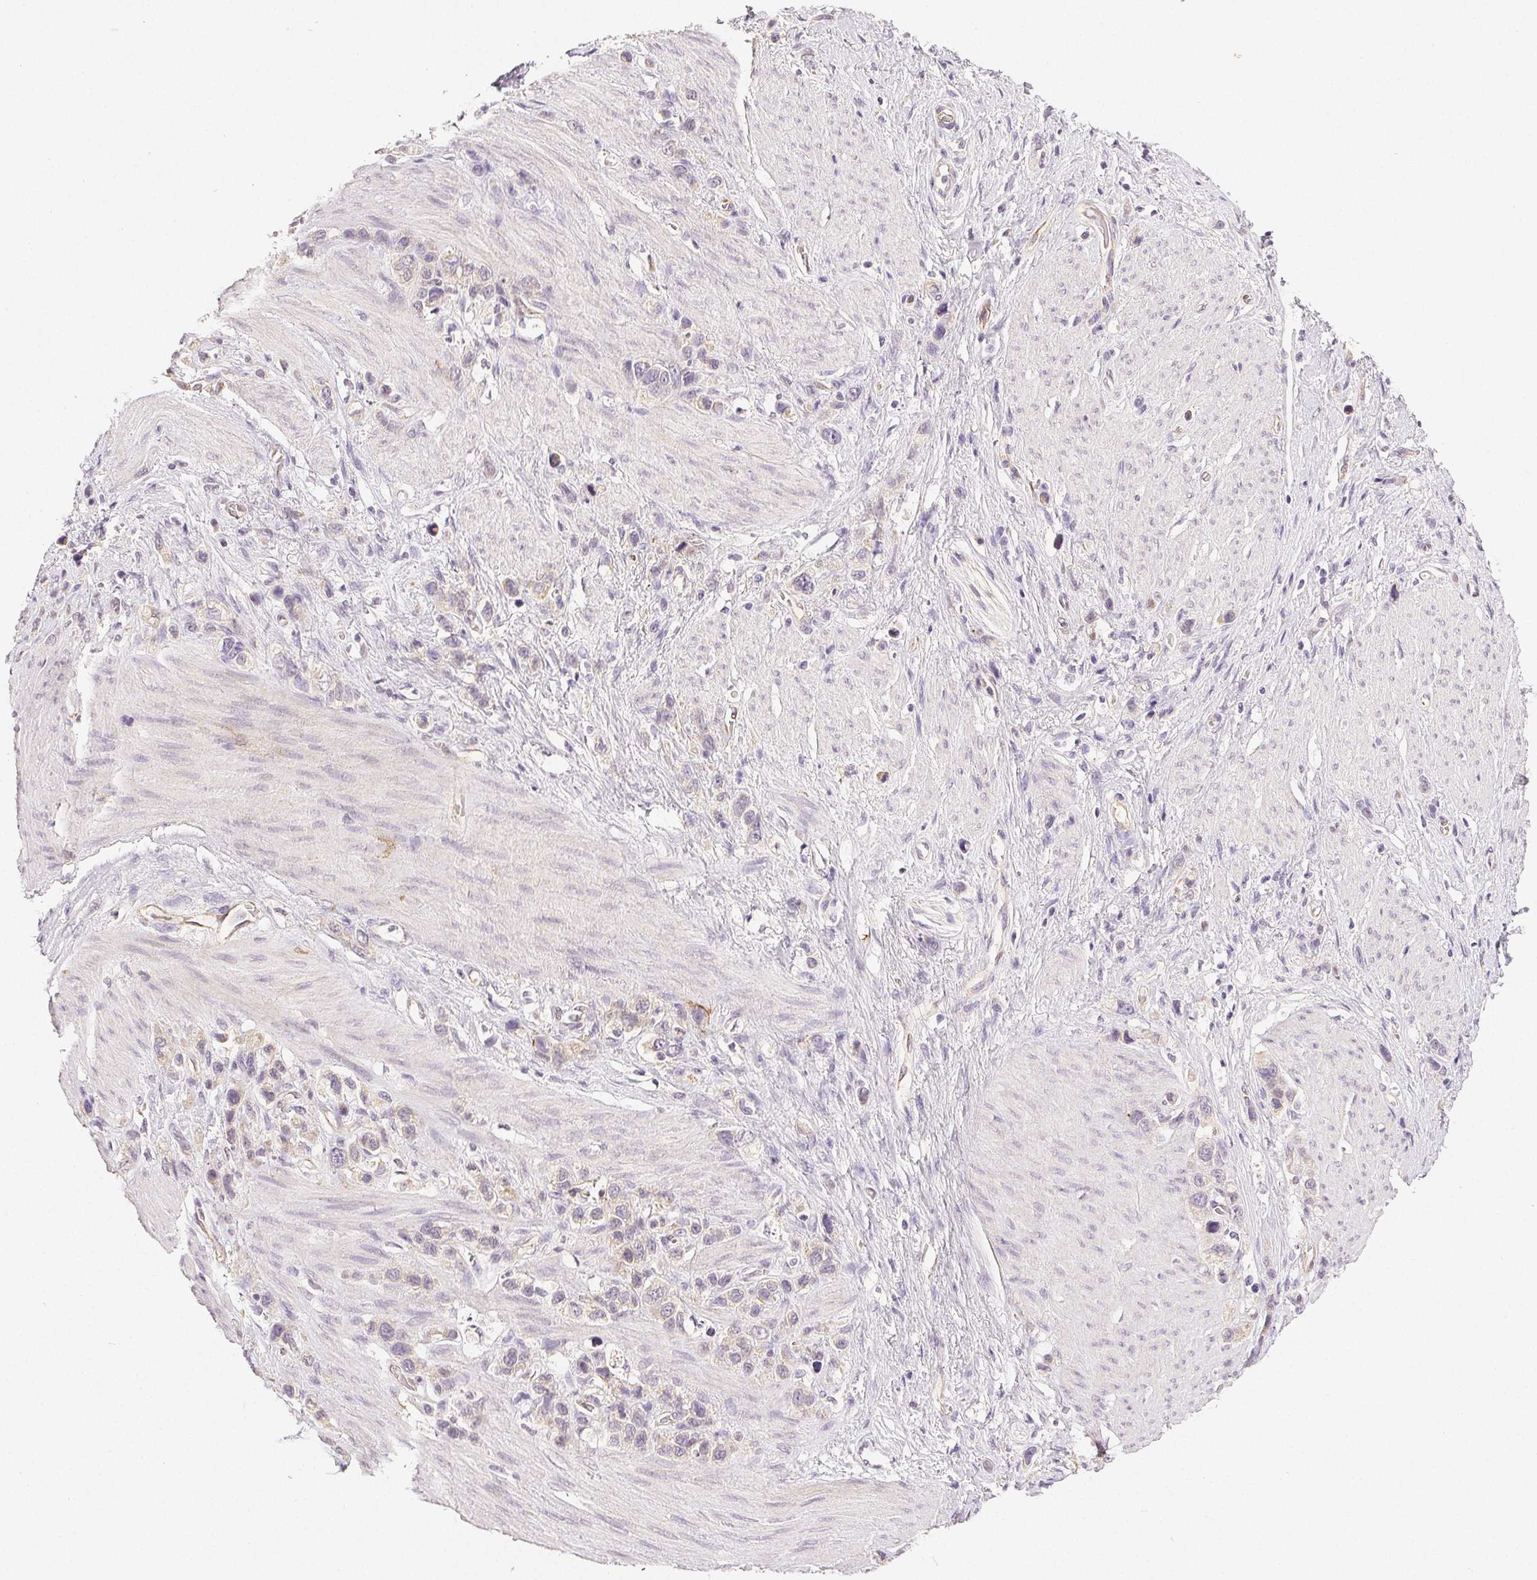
{"staining": {"intensity": "negative", "quantity": "none", "location": "none"}, "tissue": "stomach cancer", "cell_type": "Tumor cells", "image_type": "cancer", "snomed": [{"axis": "morphology", "description": "Adenocarcinoma, NOS"}, {"axis": "topography", "description": "Stomach"}], "caption": "DAB (3,3'-diaminobenzidine) immunohistochemical staining of adenocarcinoma (stomach) reveals no significant expression in tumor cells.", "gene": "PLCB1", "patient": {"sex": "female", "age": 65}}